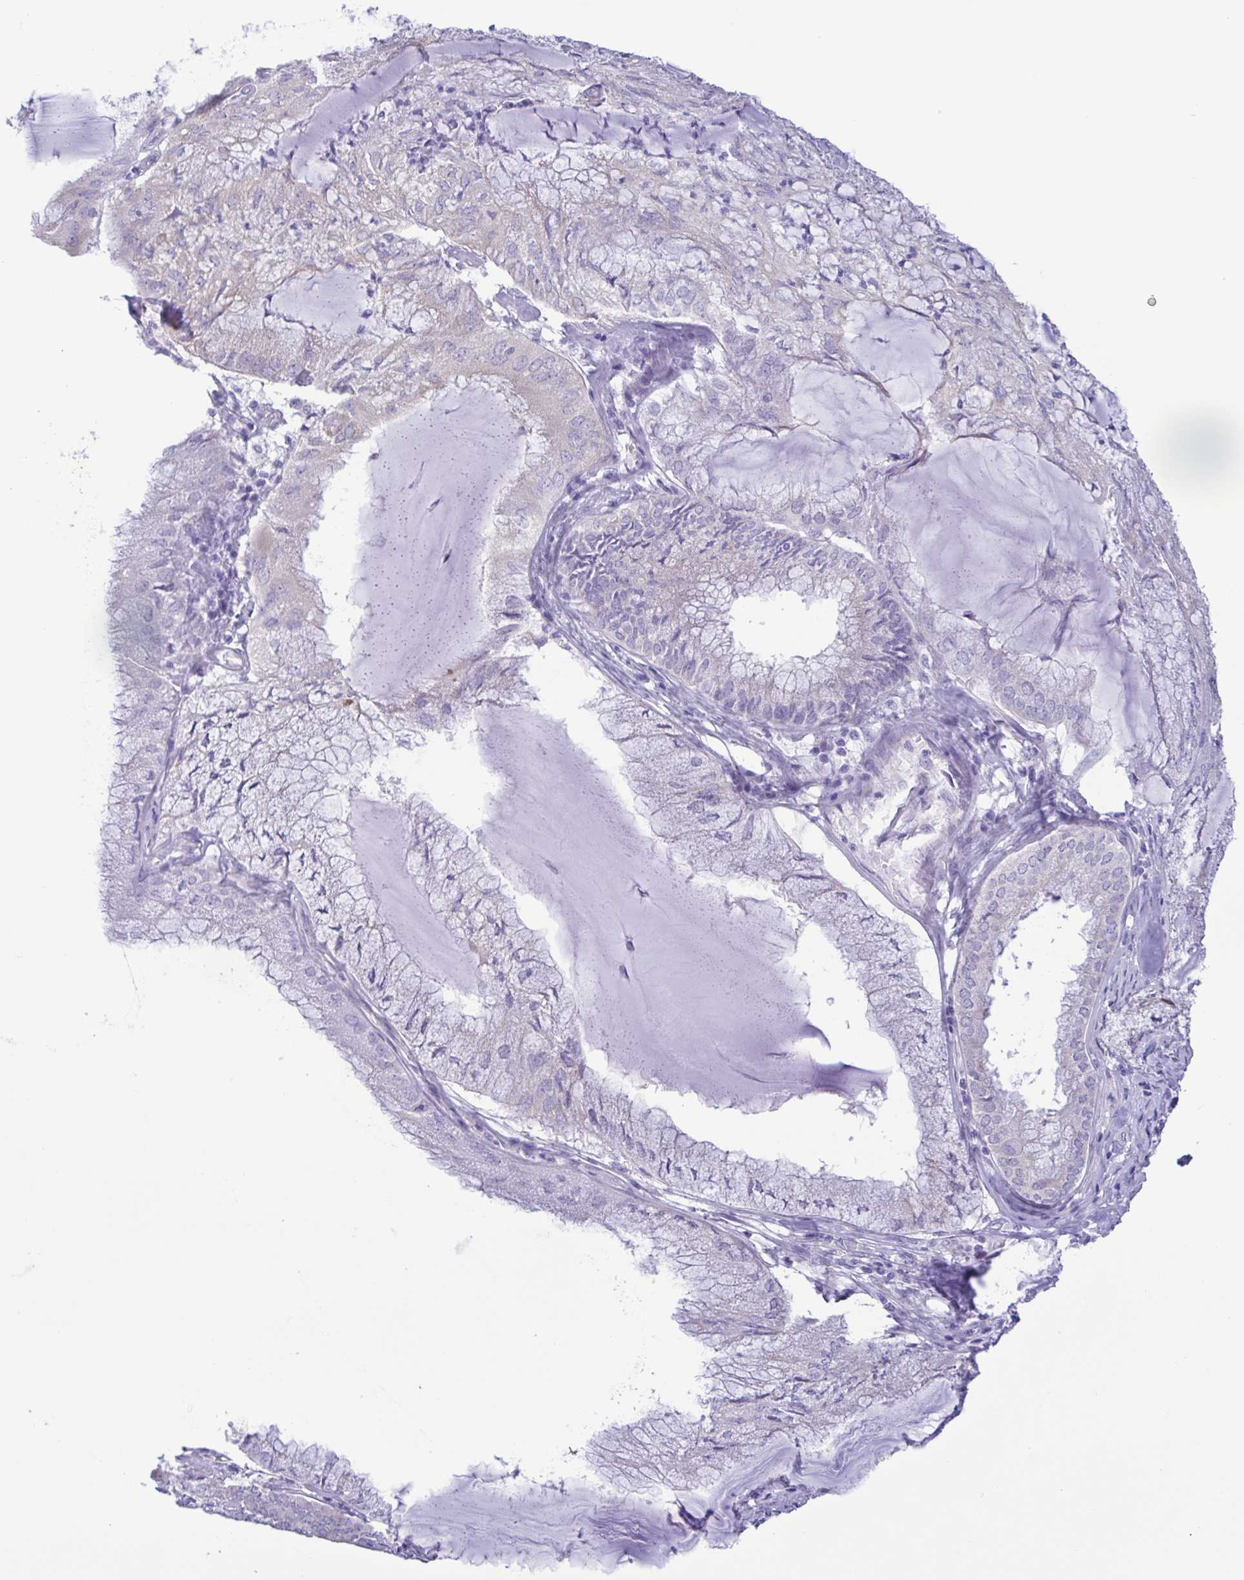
{"staining": {"intensity": "negative", "quantity": "none", "location": "none"}, "tissue": "endometrial cancer", "cell_type": "Tumor cells", "image_type": "cancer", "snomed": [{"axis": "morphology", "description": "Carcinoma, NOS"}, {"axis": "topography", "description": "Endometrium"}], "caption": "Endometrial cancer (carcinoma) was stained to show a protein in brown. There is no significant staining in tumor cells.", "gene": "TNNI3", "patient": {"sex": "female", "age": 62}}